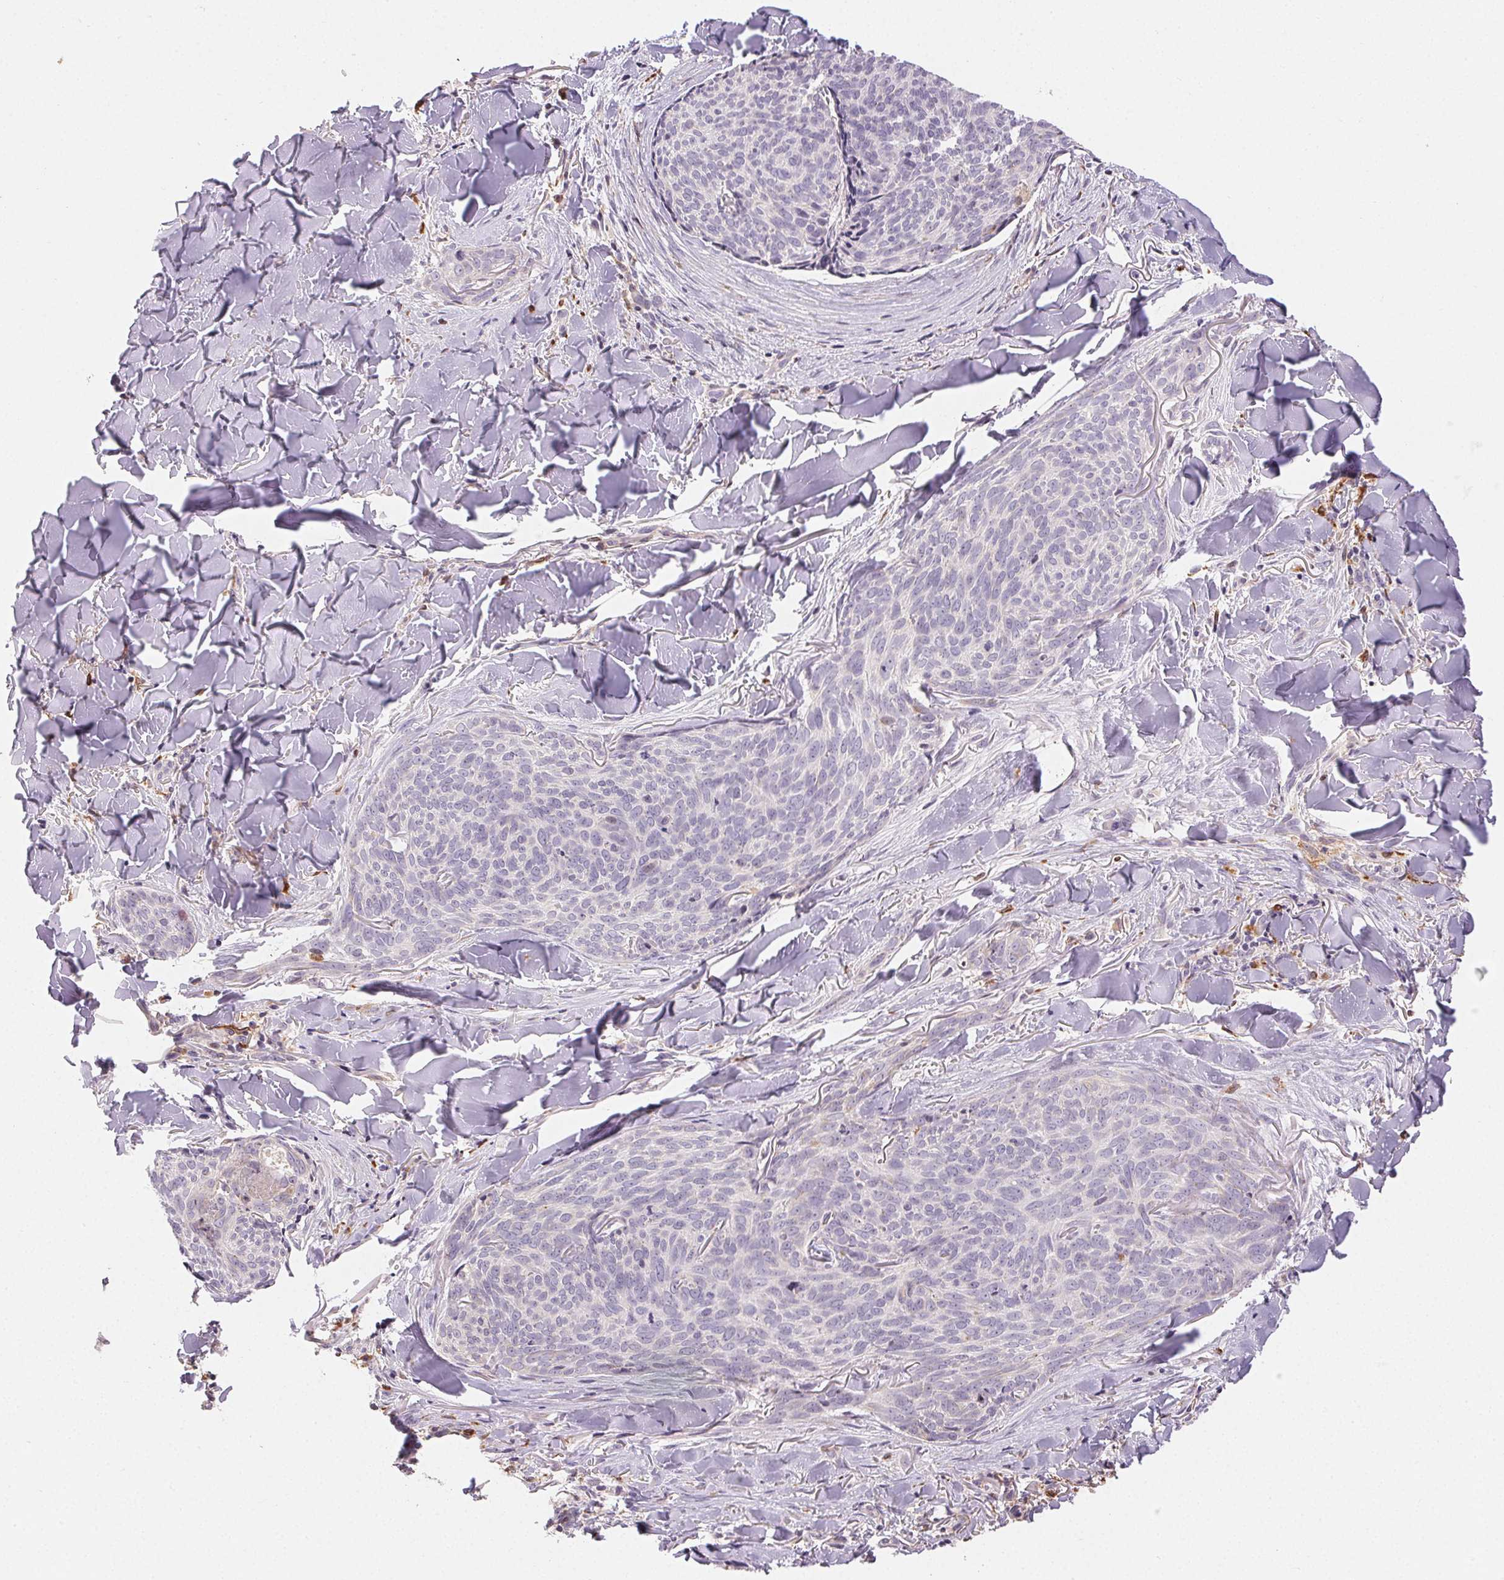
{"staining": {"intensity": "negative", "quantity": "none", "location": "none"}, "tissue": "skin cancer", "cell_type": "Tumor cells", "image_type": "cancer", "snomed": [{"axis": "morphology", "description": "Basal cell carcinoma"}, {"axis": "topography", "description": "Skin"}], "caption": "High power microscopy image of an immunohistochemistry (IHC) micrograph of skin cancer, revealing no significant staining in tumor cells. (Stains: DAB (3,3'-diaminobenzidine) IHC with hematoxylin counter stain, Microscopy: brightfield microscopy at high magnification).", "gene": "RPGRIP1", "patient": {"sex": "female", "age": 82}}